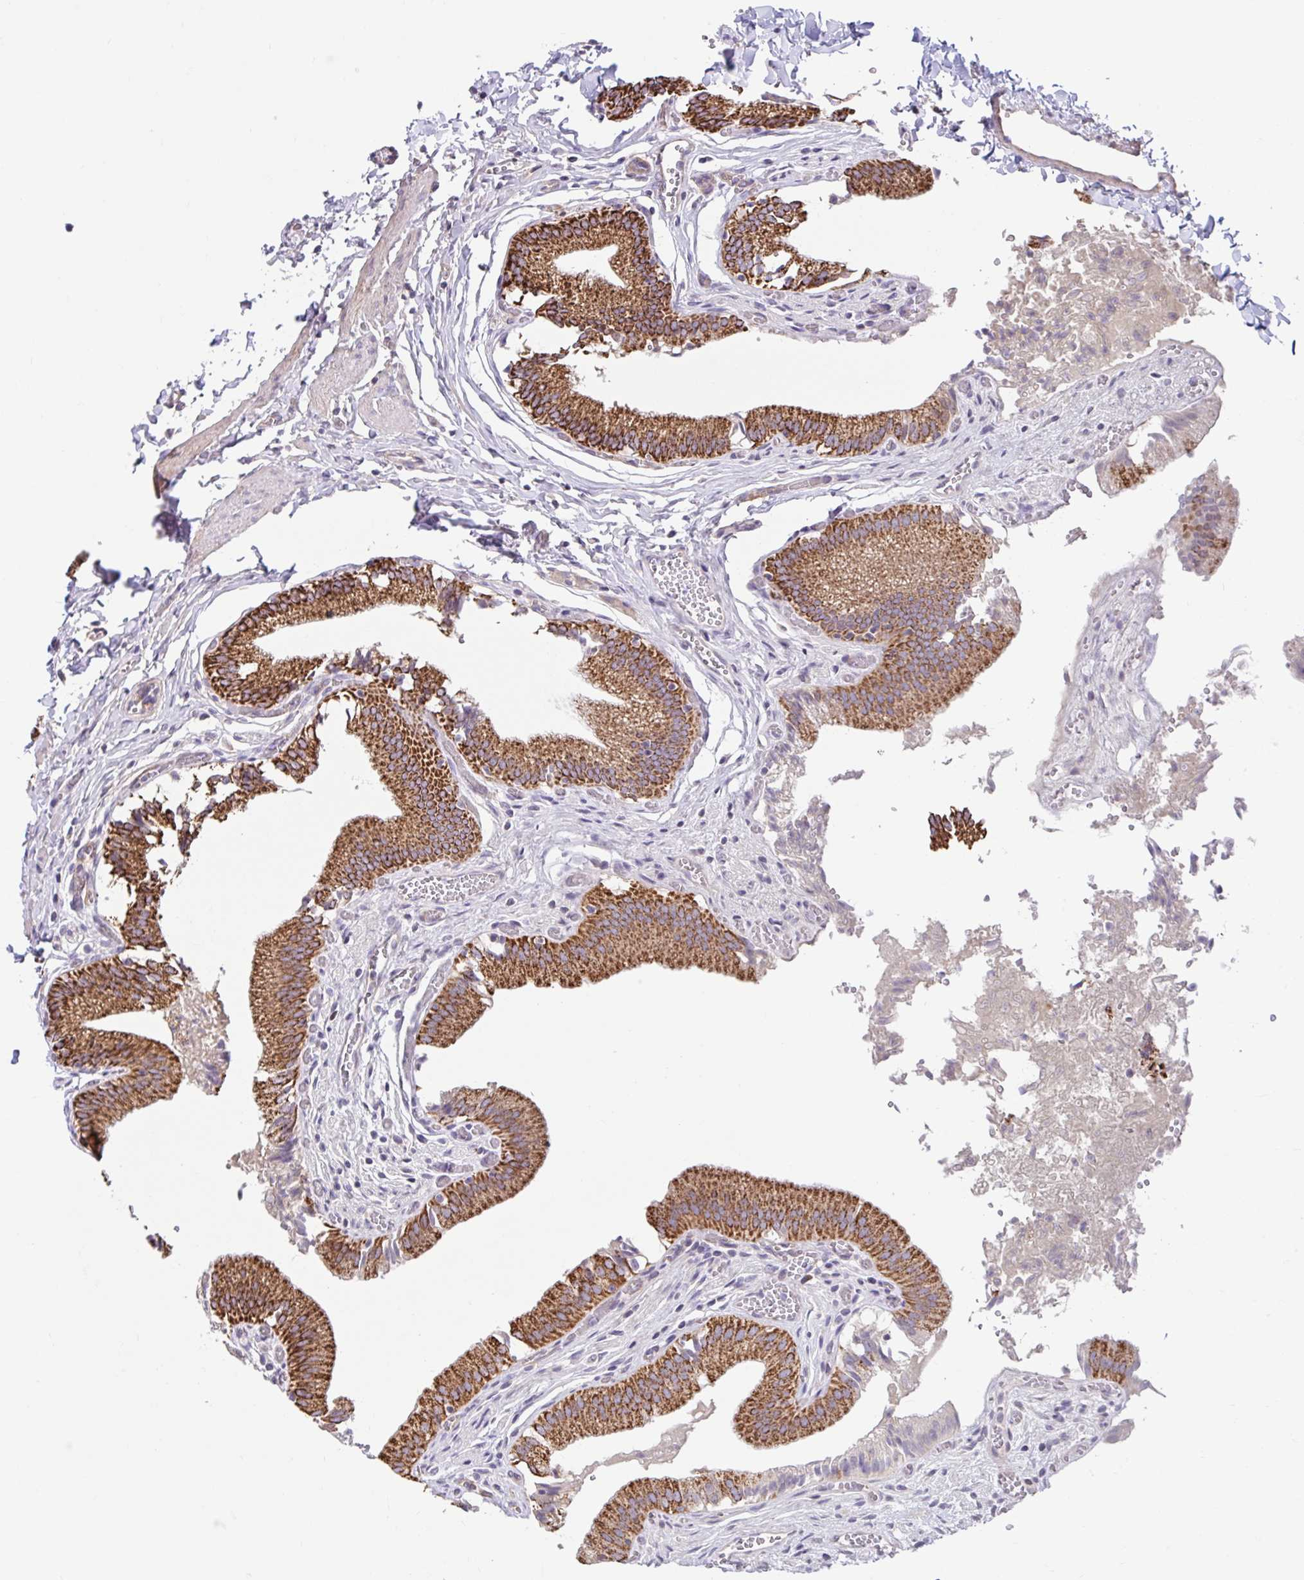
{"staining": {"intensity": "strong", "quantity": ">75%", "location": "cytoplasmic/membranous"}, "tissue": "gallbladder", "cell_type": "Glandular cells", "image_type": "normal", "snomed": [{"axis": "morphology", "description": "Normal tissue, NOS"}, {"axis": "topography", "description": "Gallbladder"}, {"axis": "topography", "description": "Peripheral nerve tissue"}], "caption": "High-power microscopy captured an IHC micrograph of normal gallbladder, revealing strong cytoplasmic/membranous expression in approximately >75% of glandular cells. (IHC, brightfield microscopy, high magnification).", "gene": "NT5C1B", "patient": {"sex": "male", "age": 17}}